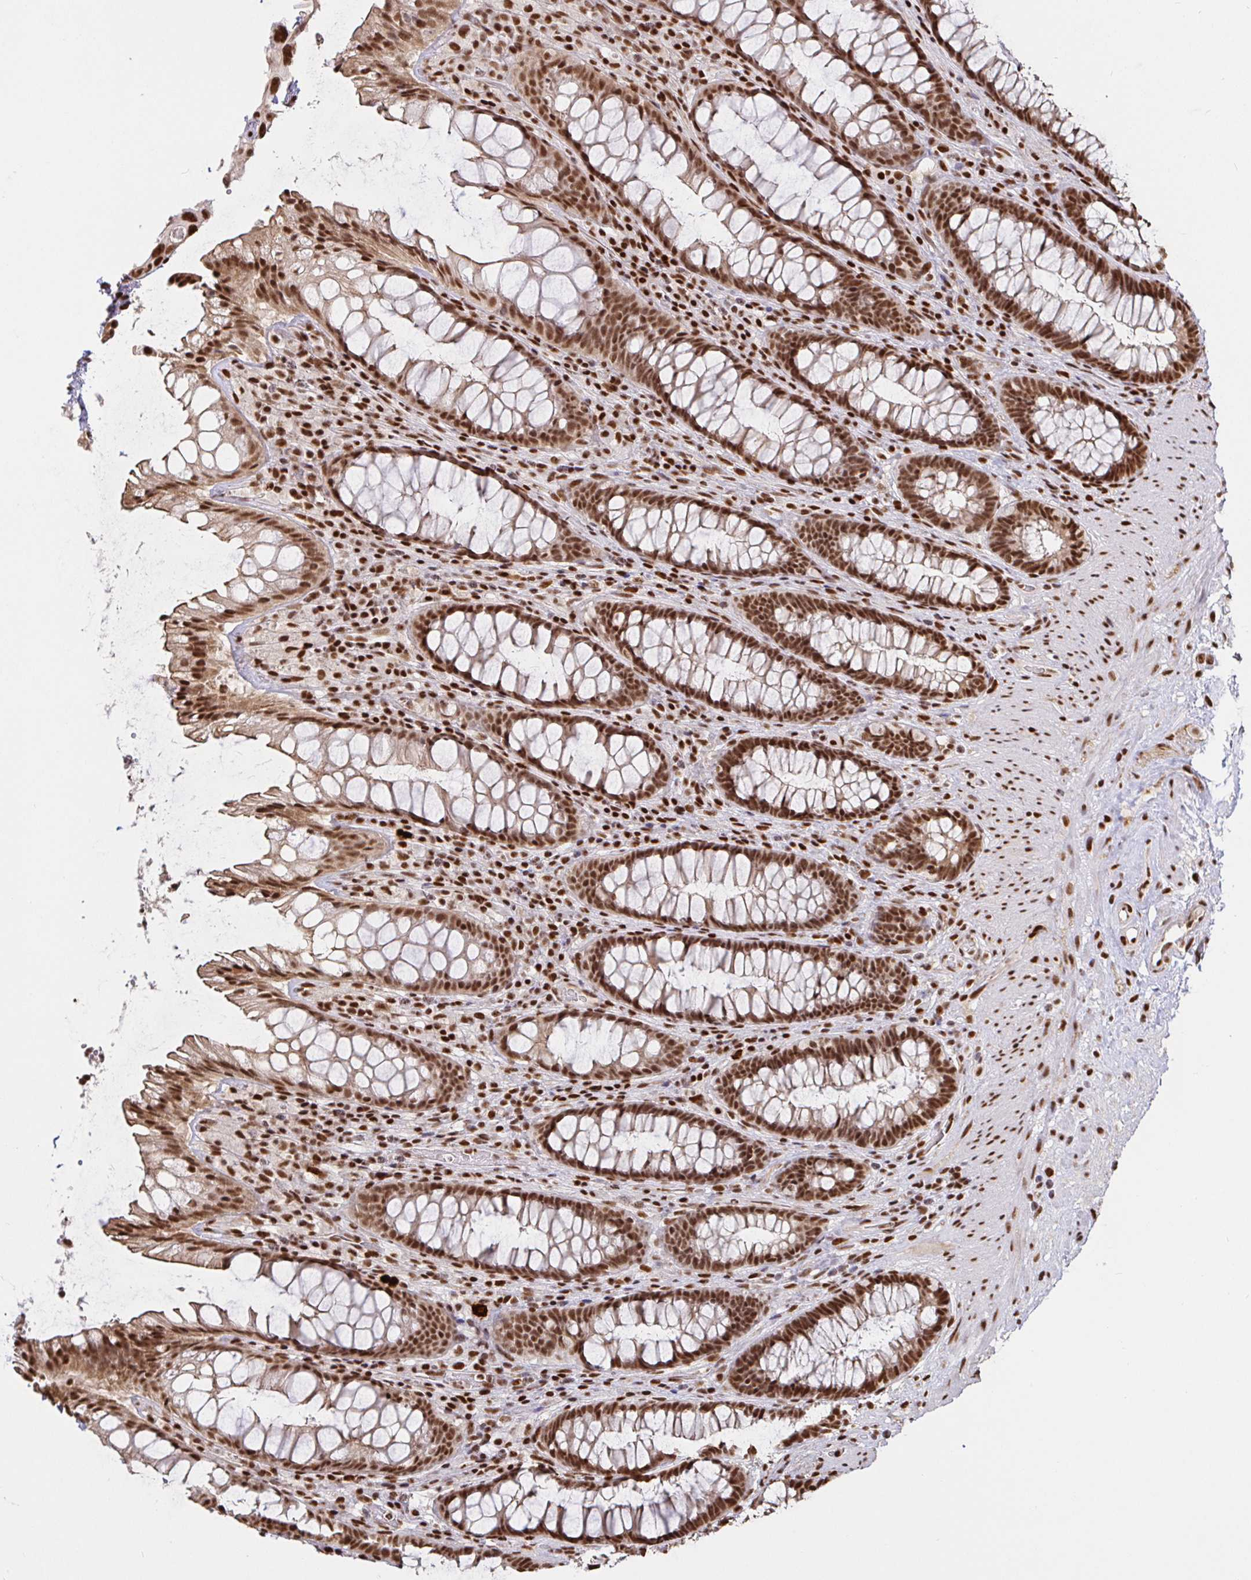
{"staining": {"intensity": "moderate", "quantity": ">75%", "location": "nuclear"}, "tissue": "rectum", "cell_type": "Glandular cells", "image_type": "normal", "snomed": [{"axis": "morphology", "description": "Normal tissue, NOS"}, {"axis": "topography", "description": "Rectum"}], "caption": "Immunohistochemical staining of normal human rectum displays >75% levels of moderate nuclear protein expression in about >75% of glandular cells. (Brightfield microscopy of DAB IHC at high magnification).", "gene": "SP3", "patient": {"sex": "male", "age": 72}}